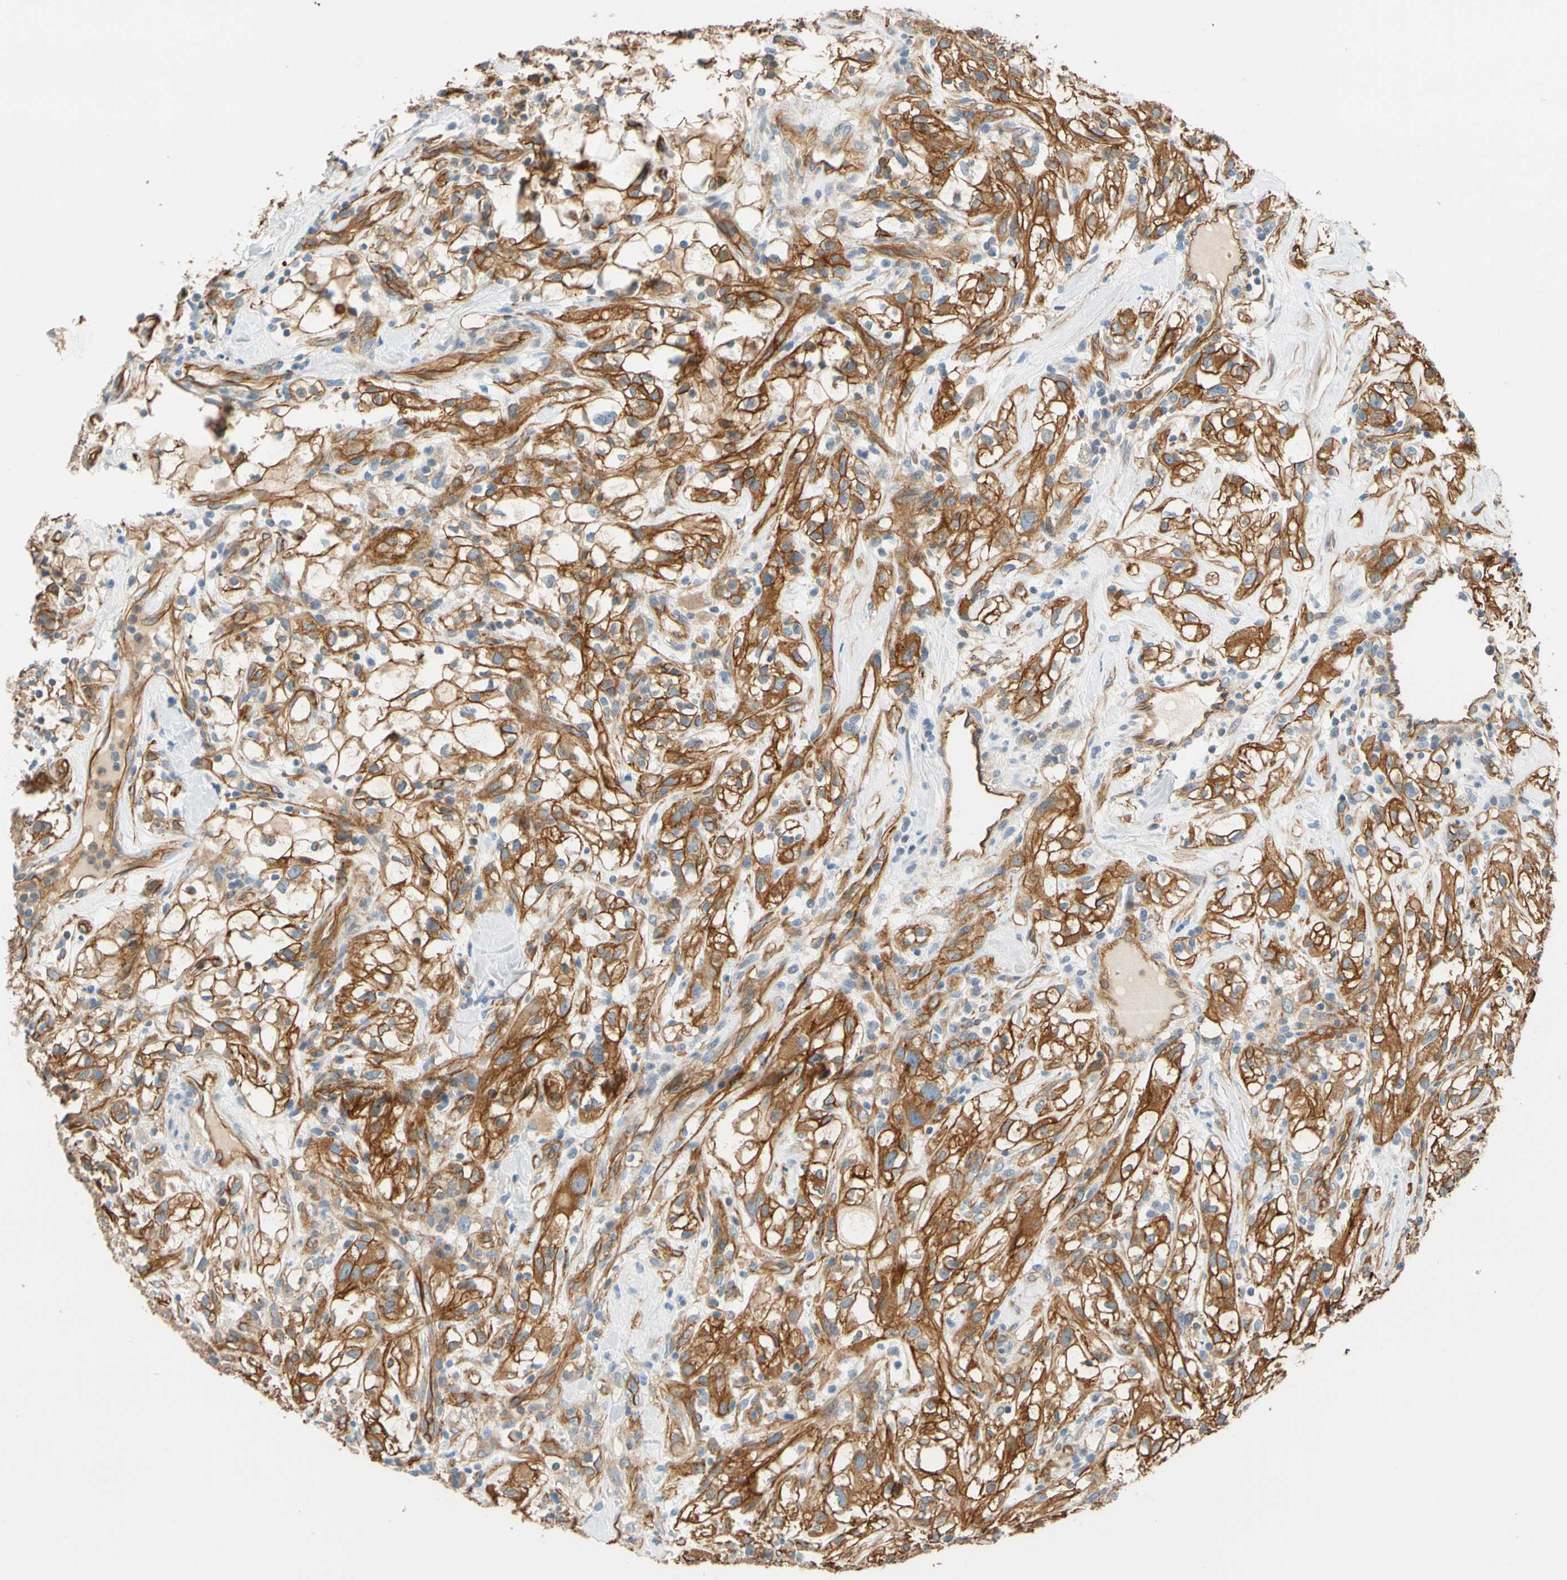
{"staining": {"intensity": "strong", "quantity": ">75%", "location": "cytoplasmic/membranous"}, "tissue": "renal cancer", "cell_type": "Tumor cells", "image_type": "cancer", "snomed": [{"axis": "morphology", "description": "Adenocarcinoma, NOS"}, {"axis": "topography", "description": "Kidney"}], "caption": "DAB immunohistochemical staining of renal adenocarcinoma shows strong cytoplasmic/membranous protein staining in about >75% of tumor cells. (DAB (3,3'-diaminobenzidine) = brown stain, brightfield microscopy at high magnification).", "gene": "SPTAN1", "patient": {"sex": "female", "age": 60}}